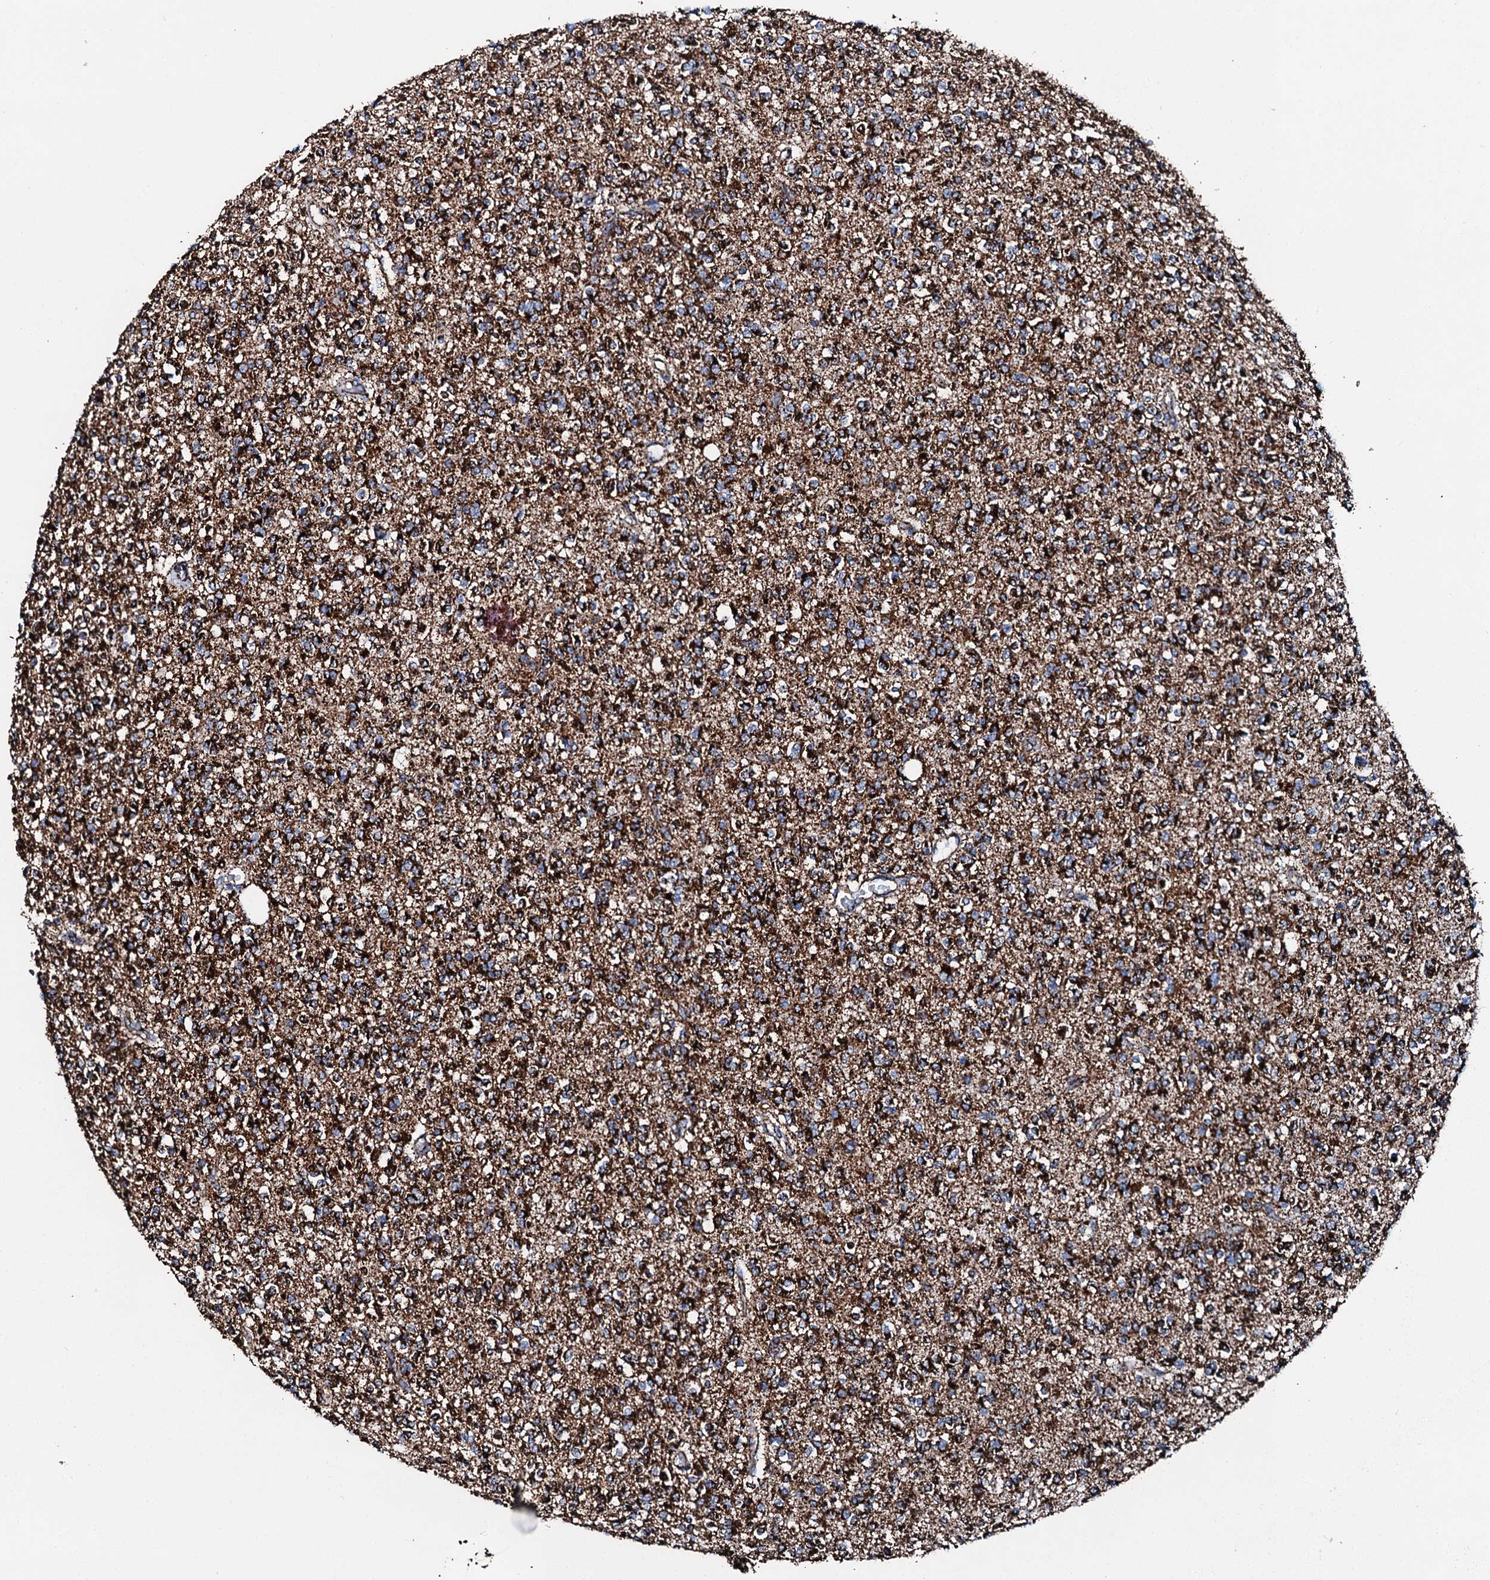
{"staining": {"intensity": "strong", "quantity": ">75%", "location": "cytoplasmic/membranous"}, "tissue": "glioma", "cell_type": "Tumor cells", "image_type": "cancer", "snomed": [{"axis": "morphology", "description": "Glioma, malignant, High grade"}, {"axis": "topography", "description": "Brain"}], "caption": "Immunohistochemistry (IHC) micrograph of human high-grade glioma (malignant) stained for a protein (brown), which demonstrates high levels of strong cytoplasmic/membranous positivity in approximately >75% of tumor cells.", "gene": "HADH", "patient": {"sex": "male", "age": 34}}